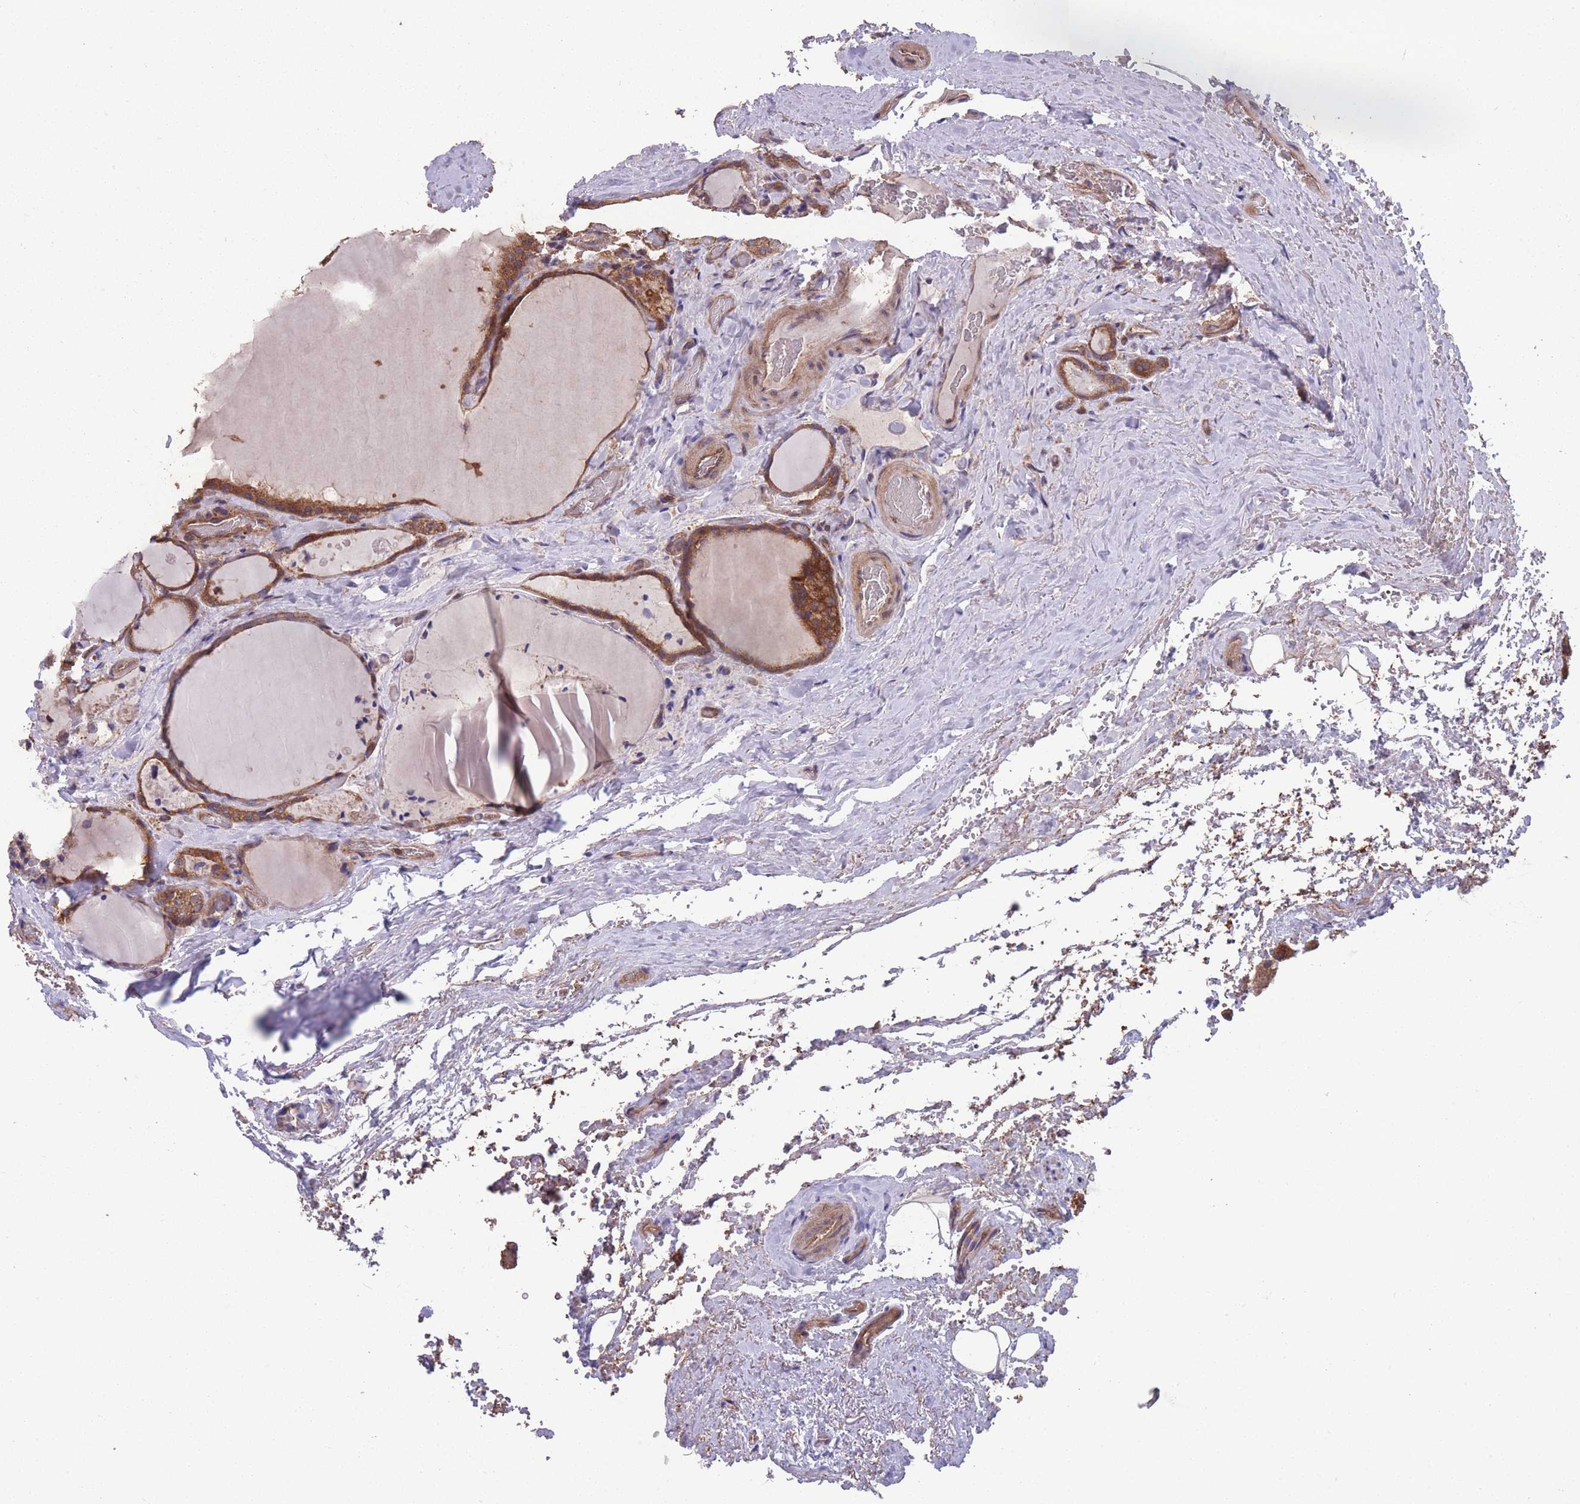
{"staining": {"intensity": "moderate", "quantity": ">75%", "location": "cytoplasmic/membranous"}, "tissue": "thyroid cancer", "cell_type": "Tumor cells", "image_type": "cancer", "snomed": [{"axis": "morphology", "description": "Papillary adenocarcinoma, NOS"}, {"axis": "topography", "description": "Thyroid gland"}], "caption": "Tumor cells exhibit medium levels of moderate cytoplasmic/membranous expression in approximately >75% of cells in thyroid cancer.", "gene": "ZPR1", "patient": {"sex": "male", "age": 77}}